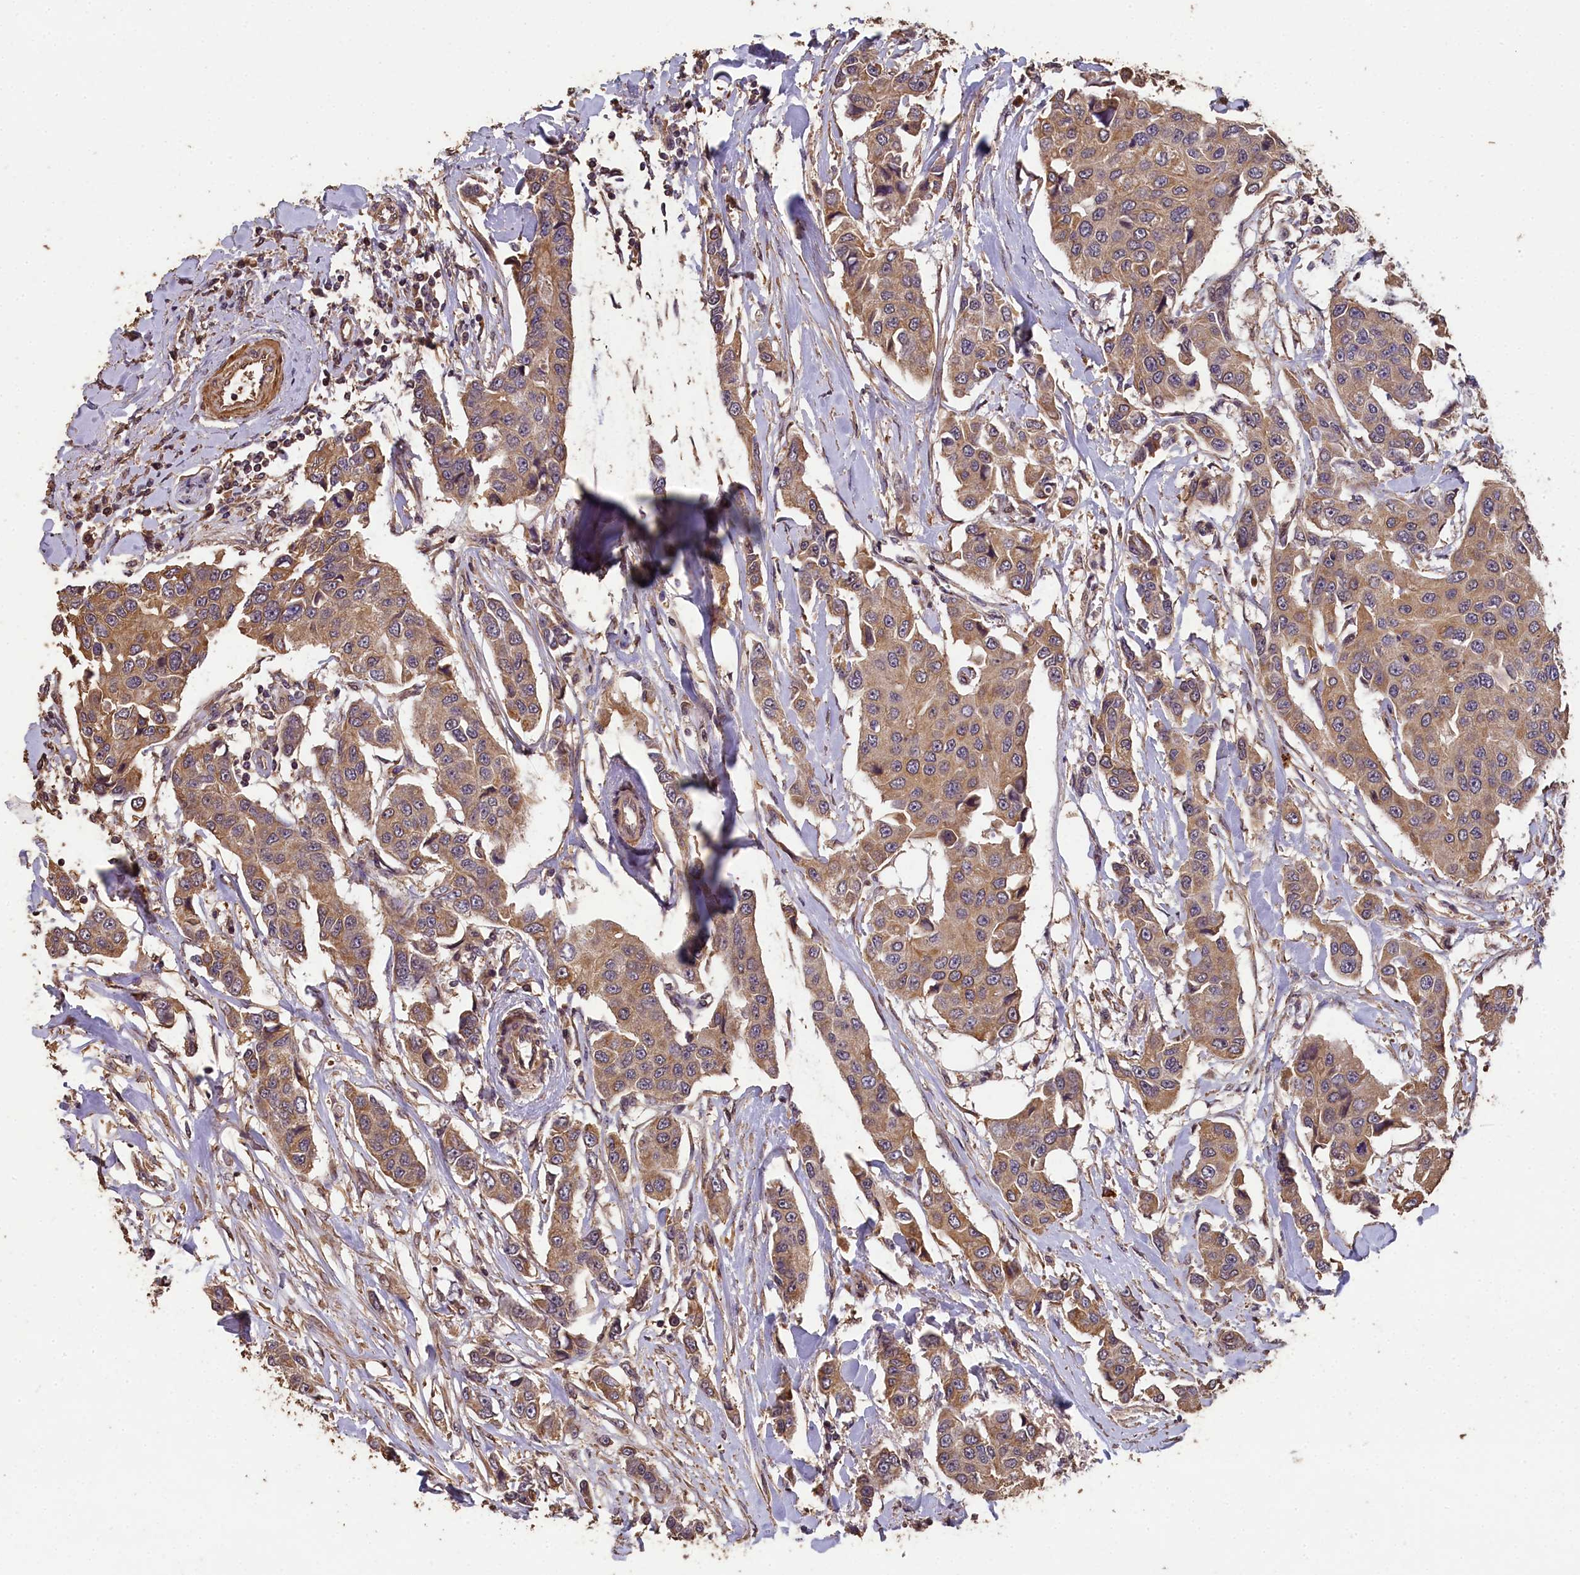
{"staining": {"intensity": "moderate", "quantity": ">75%", "location": "cytoplasmic/membranous"}, "tissue": "breast cancer", "cell_type": "Tumor cells", "image_type": "cancer", "snomed": [{"axis": "morphology", "description": "Duct carcinoma"}, {"axis": "topography", "description": "Breast"}], "caption": "Immunohistochemical staining of human breast invasive ductal carcinoma exhibits moderate cytoplasmic/membranous protein expression in approximately >75% of tumor cells.", "gene": "CHD9", "patient": {"sex": "female", "age": 80}}